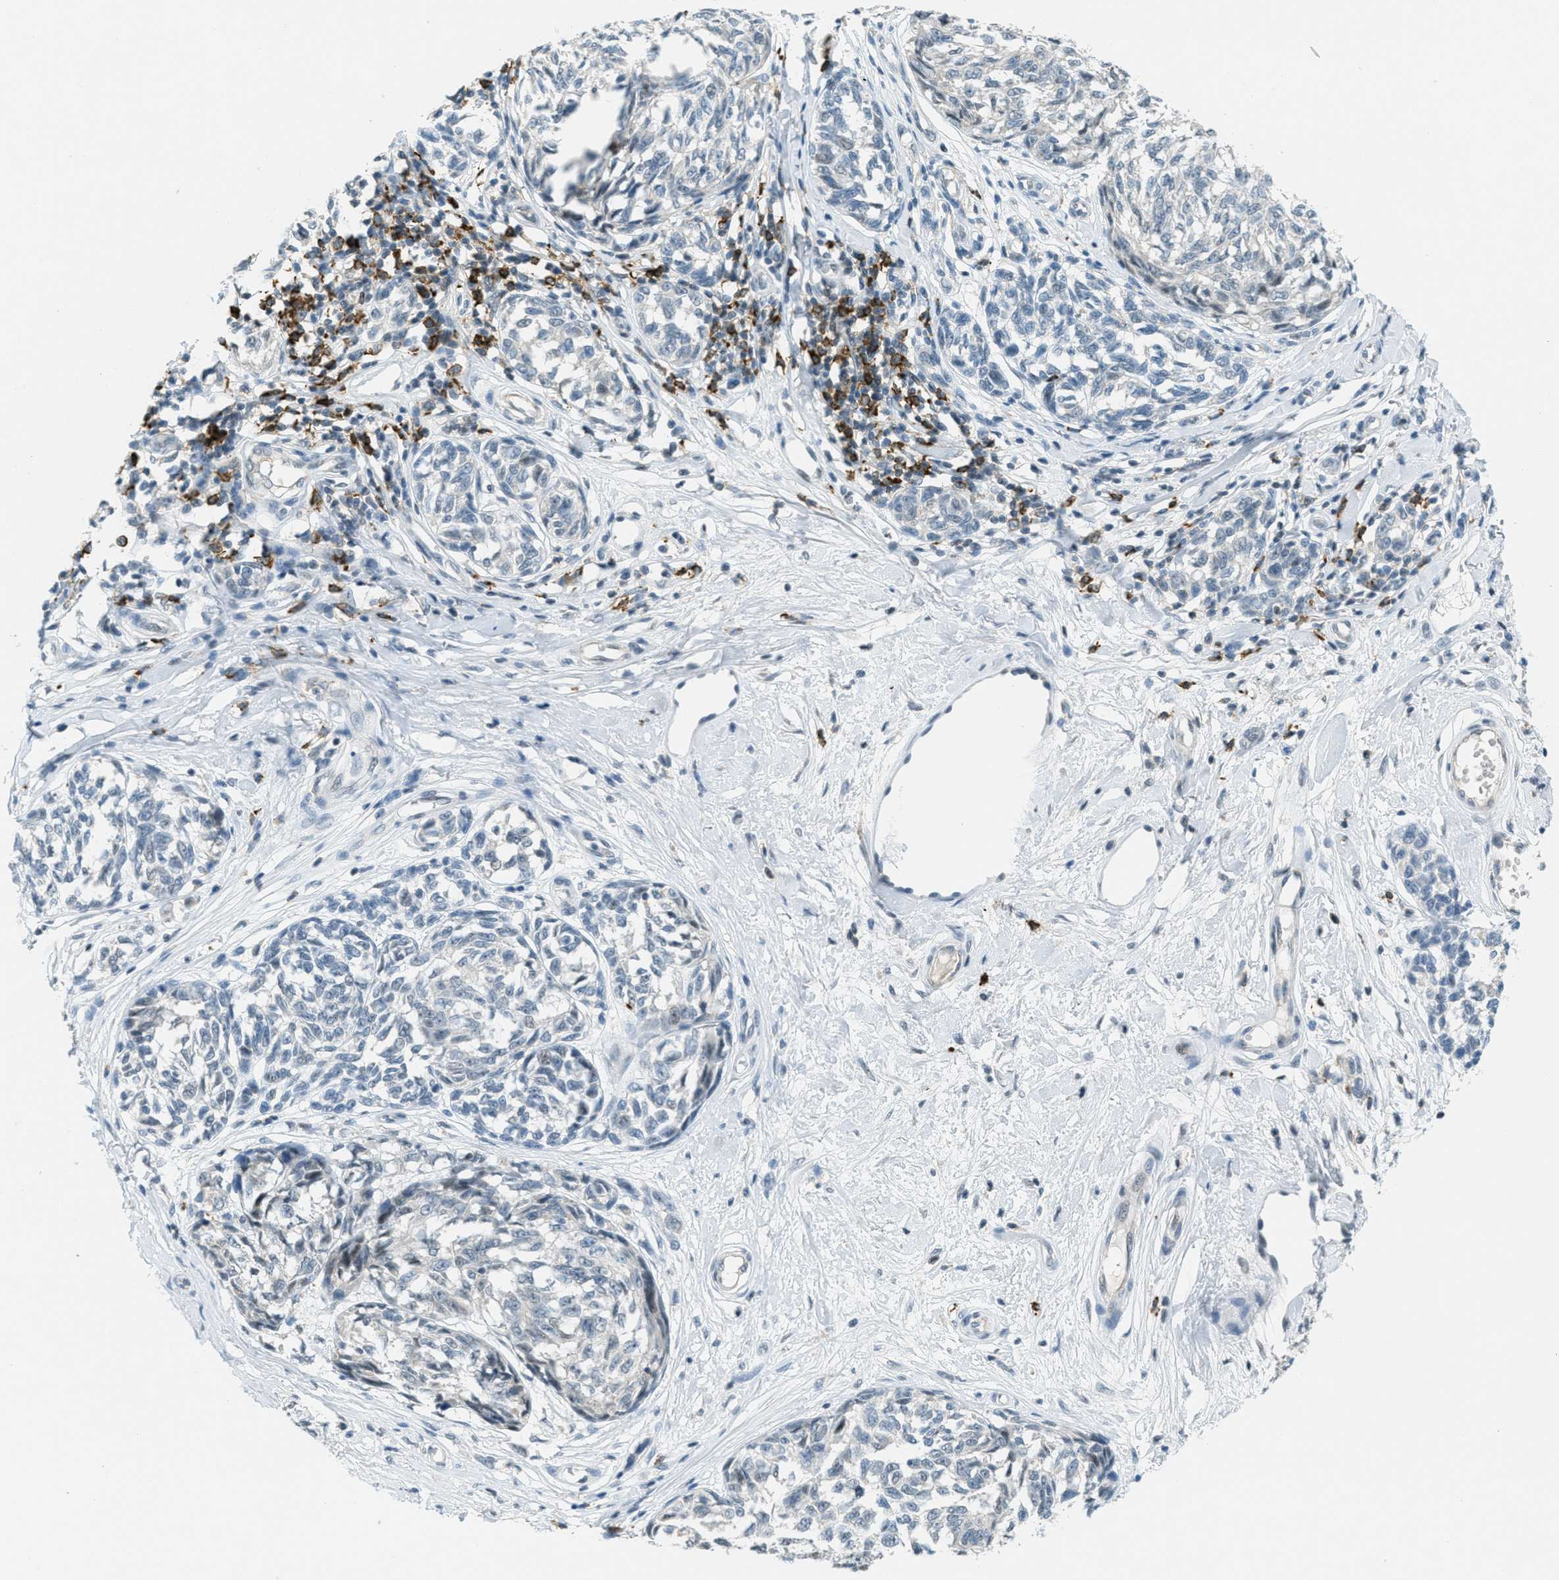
{"staining": {"intensity": "negative", "quantity": "none", "location": "none"}, "tissue": "melanoma", "cell_type": "Tumor cells", "image_type": "cancer", "snomed": [{"axis": "morphology", "description": "Malignant melanoma, NOS"}, {"axis": "topography", "description": "Skin"}], "caption": "Human malignant melanoma stained for a protein using immunohistochemistry (IHC) exhibits no expression in tumor cells.", "gene": "FYN", "patient": {"sex": "female", "age": 64}}